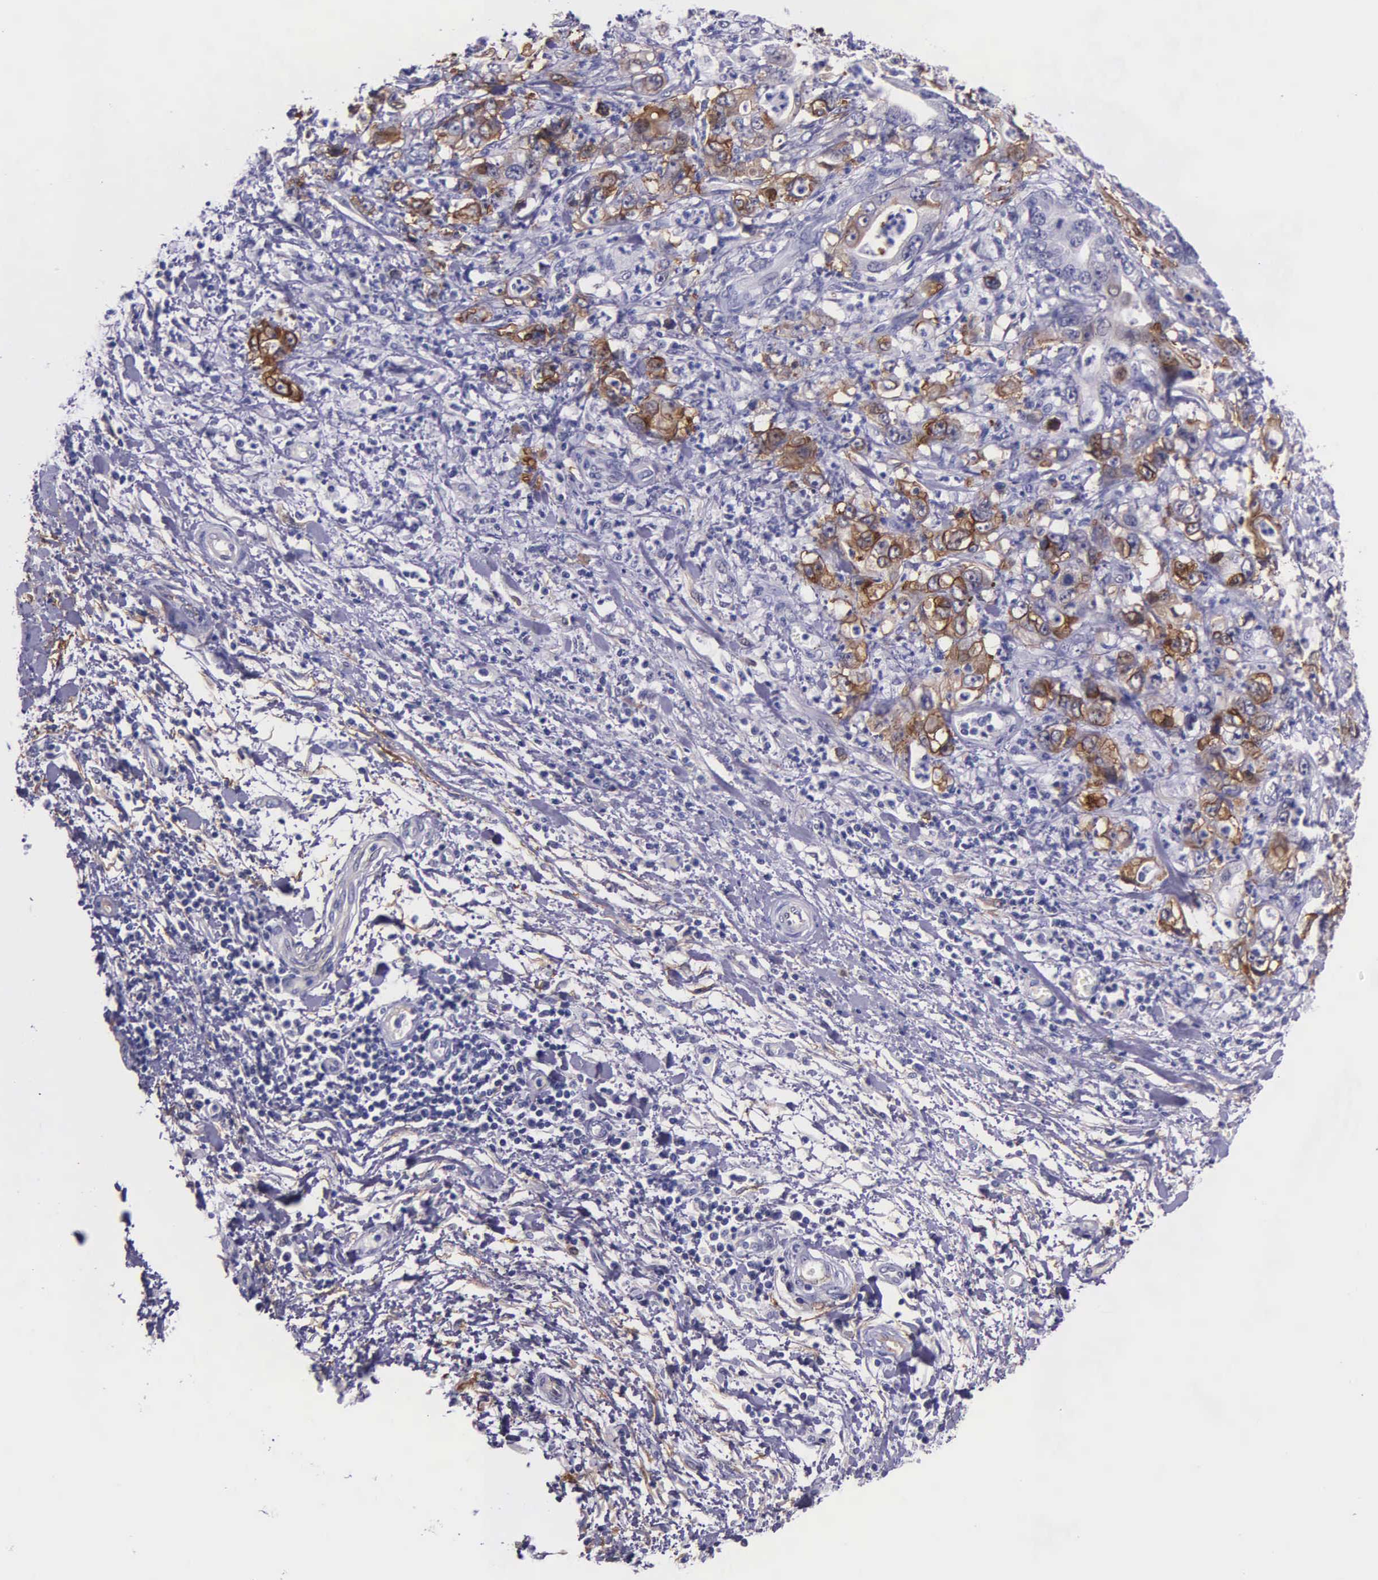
{"staining": {"intensity": "moderate", "quantity": ">75%", "location": "cytoplasmic/membranous"}, "tissue": "stomach cancer", "cell_type": "Tumor cells", "image_type": "cancer", "snomed": [{"axis": "morphology", "description": "Adenocarcinoma, NOS"}, {"axis": "topography", "description": "Pancreas"}, {"axis": "topography", "description": "Stomach, upper"}], "caption": "IHC image of neoplastic tissue: stomach cancer (adenocarcinoma) stained using immunohistochemistry exhibits medium levels of moderate protein expression localized specifically in the cytoplasmic/membranous of tumor cells, appearing as a cytoplasmic/membranous brown color.", "gene": "AHNAK2", "patient": {"sex": "male", "age": 77}}